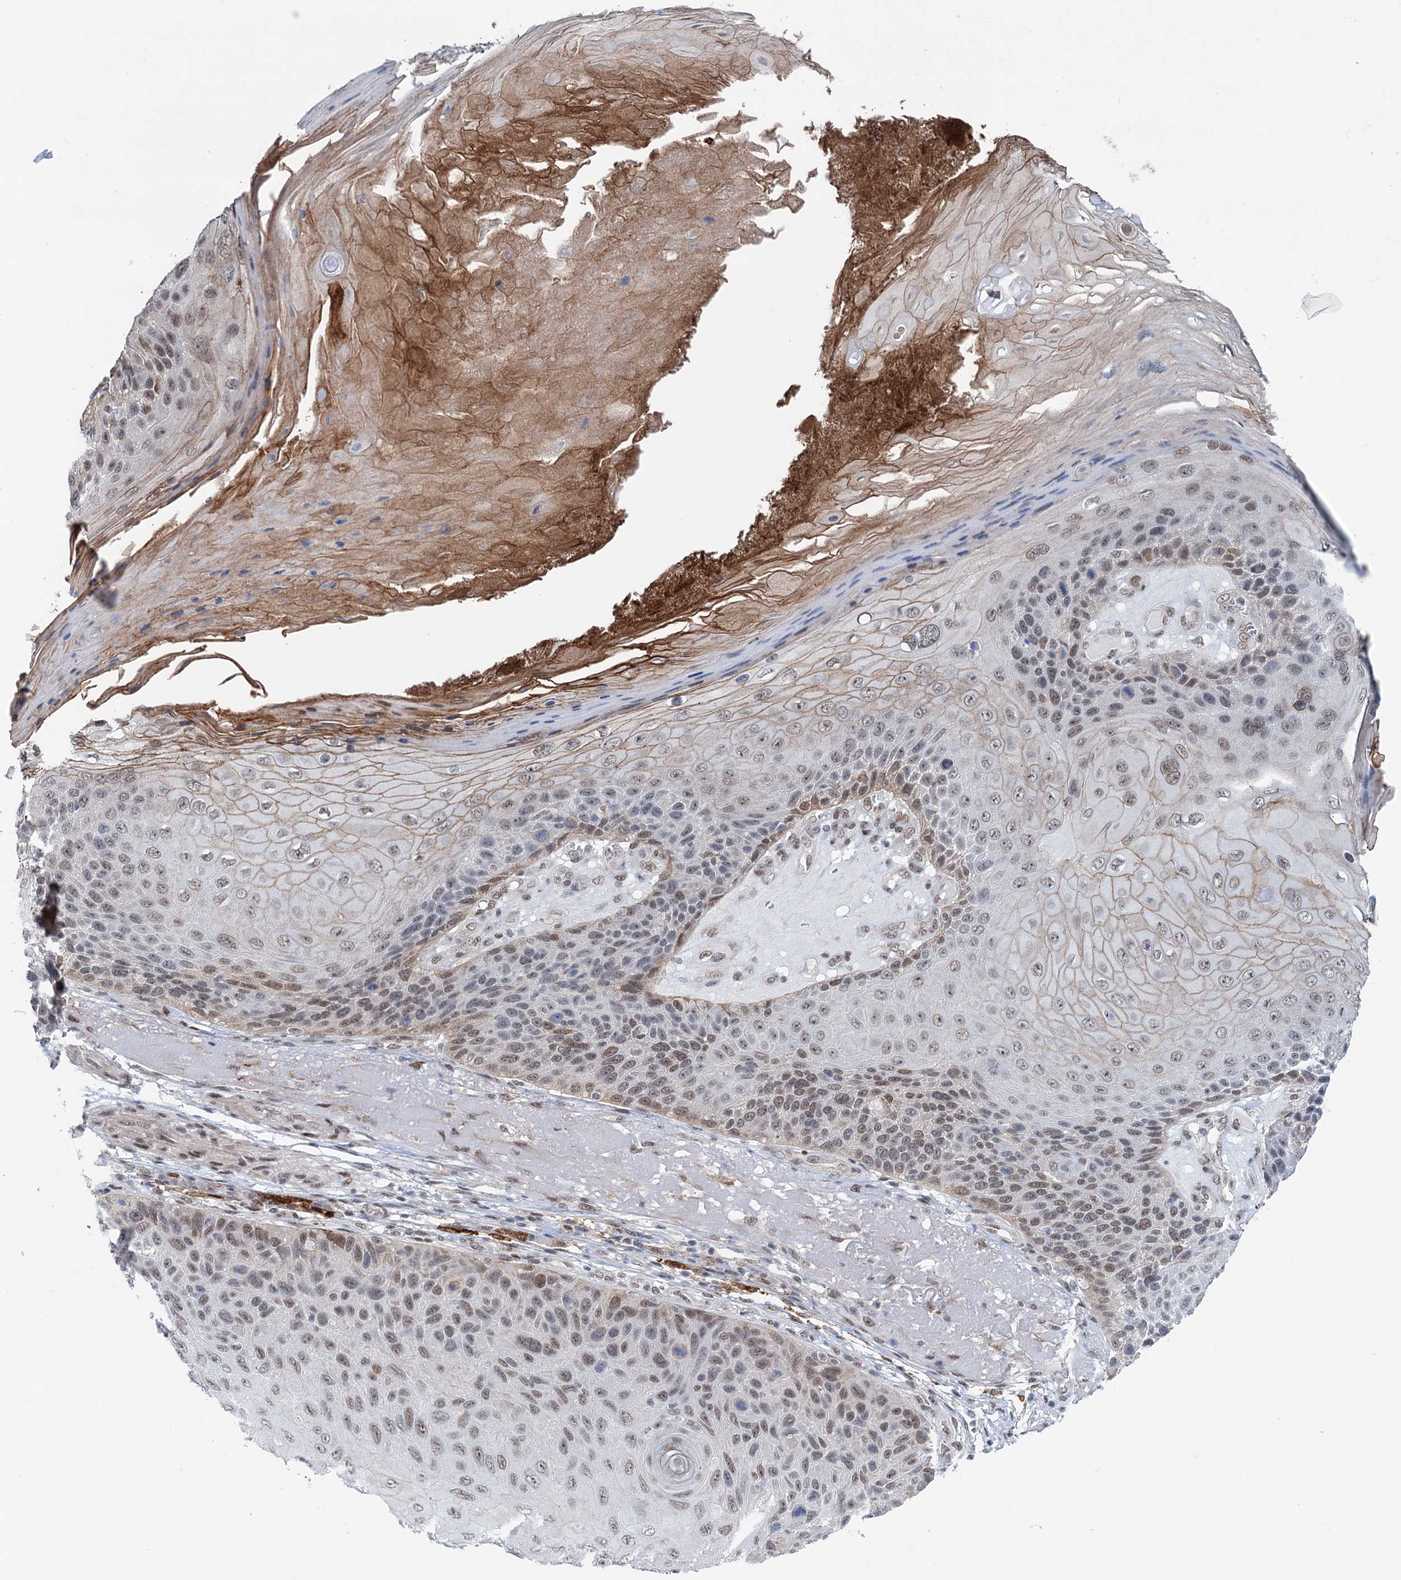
{"staining": {"intensity": "moderate", "quantity": "25%-75%", "location": "nuclear"}, "tissue": "skin cancer", "cell_type": "Tumor cells", "image_type": "cancer", "snomed": [{"axis": "morphology", "description": "Squamous cell carcinoma, NOS"}, {"axis": "topography", "description": "Skin"}], "caption": "Immunohistochemical staining of skin squamous cell carcinoma displays moderate nuclear protein positivity in approximately 25%-75% of tumor cells. The staining is performed using DAB (3,3'-diaminobenzidine) brown chromogen to label protein expression. The nuclei are counter-stained blue using hematoxylin.", "gene": "FAM53A", "patient": {"sex": "female", "age": 88}}